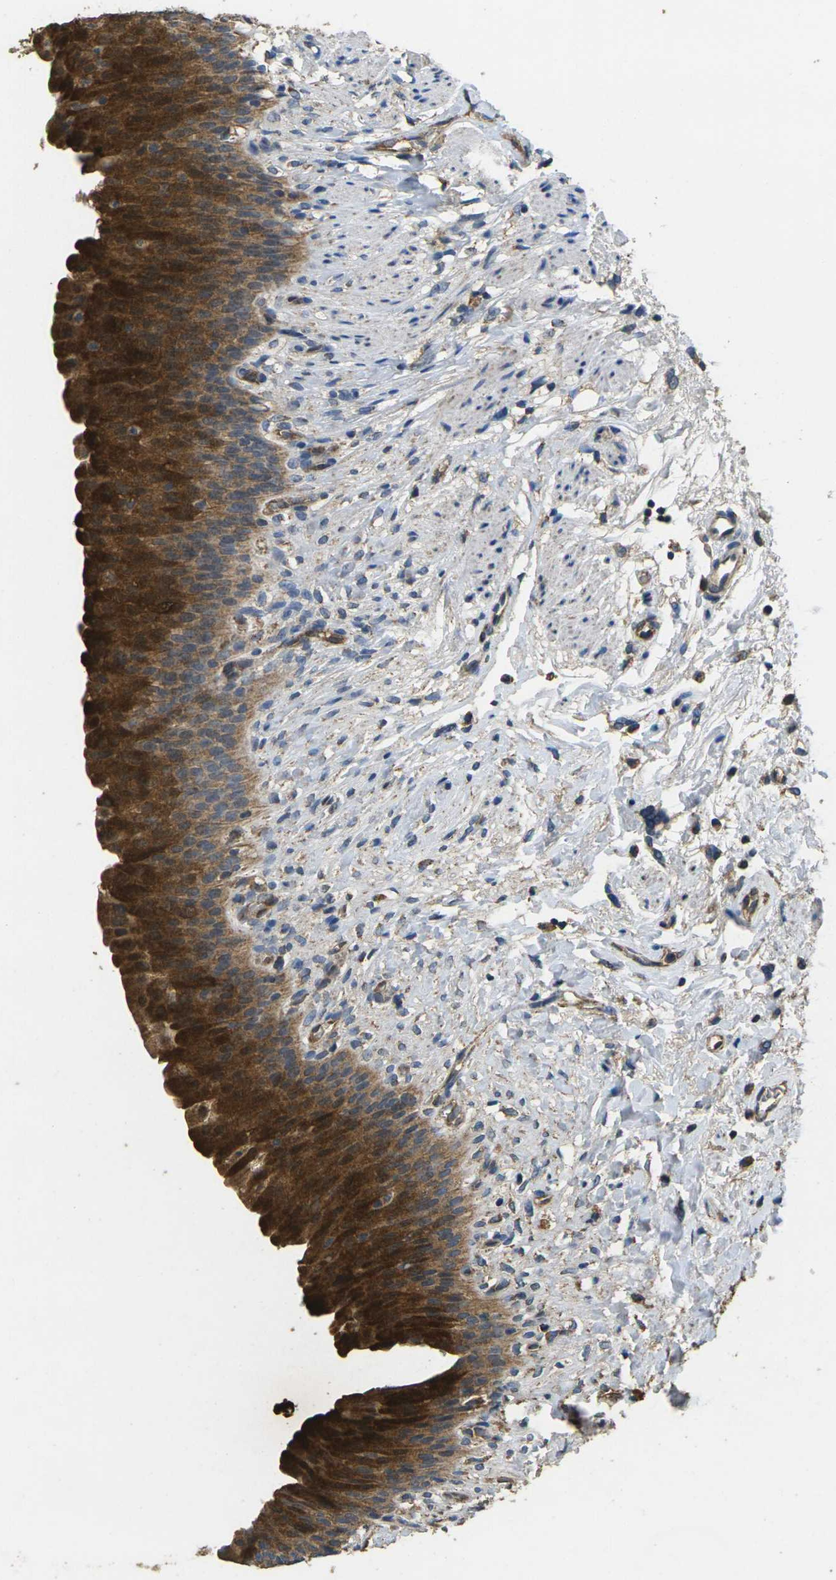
{"staining": {"intensity": "strong", "quantity": ">75%", "location": "cytoplasmic/membranous"}, "tissue": "urinary bladder", "cell_type": "Urothelial cells", "image_type": "normal", "snomed": [{"axis": "morphology", "description": "Normal tissue, NOS"}, {"axis": "topography", "description": "Urinary bladder"}], "caption": "Urothelial cells reveal high levels of strong cytoplasmic/membranous positivity in about >75% of cells in normal human urinary bladder. Using DAB (3,3'-diaminobenzidine) (brown) and hematoxylin (blue) stains, captured at high magnification using brightfield microscopy.", "gene": "MAPK11", "patient": {"sex": "female", "age": 79}}